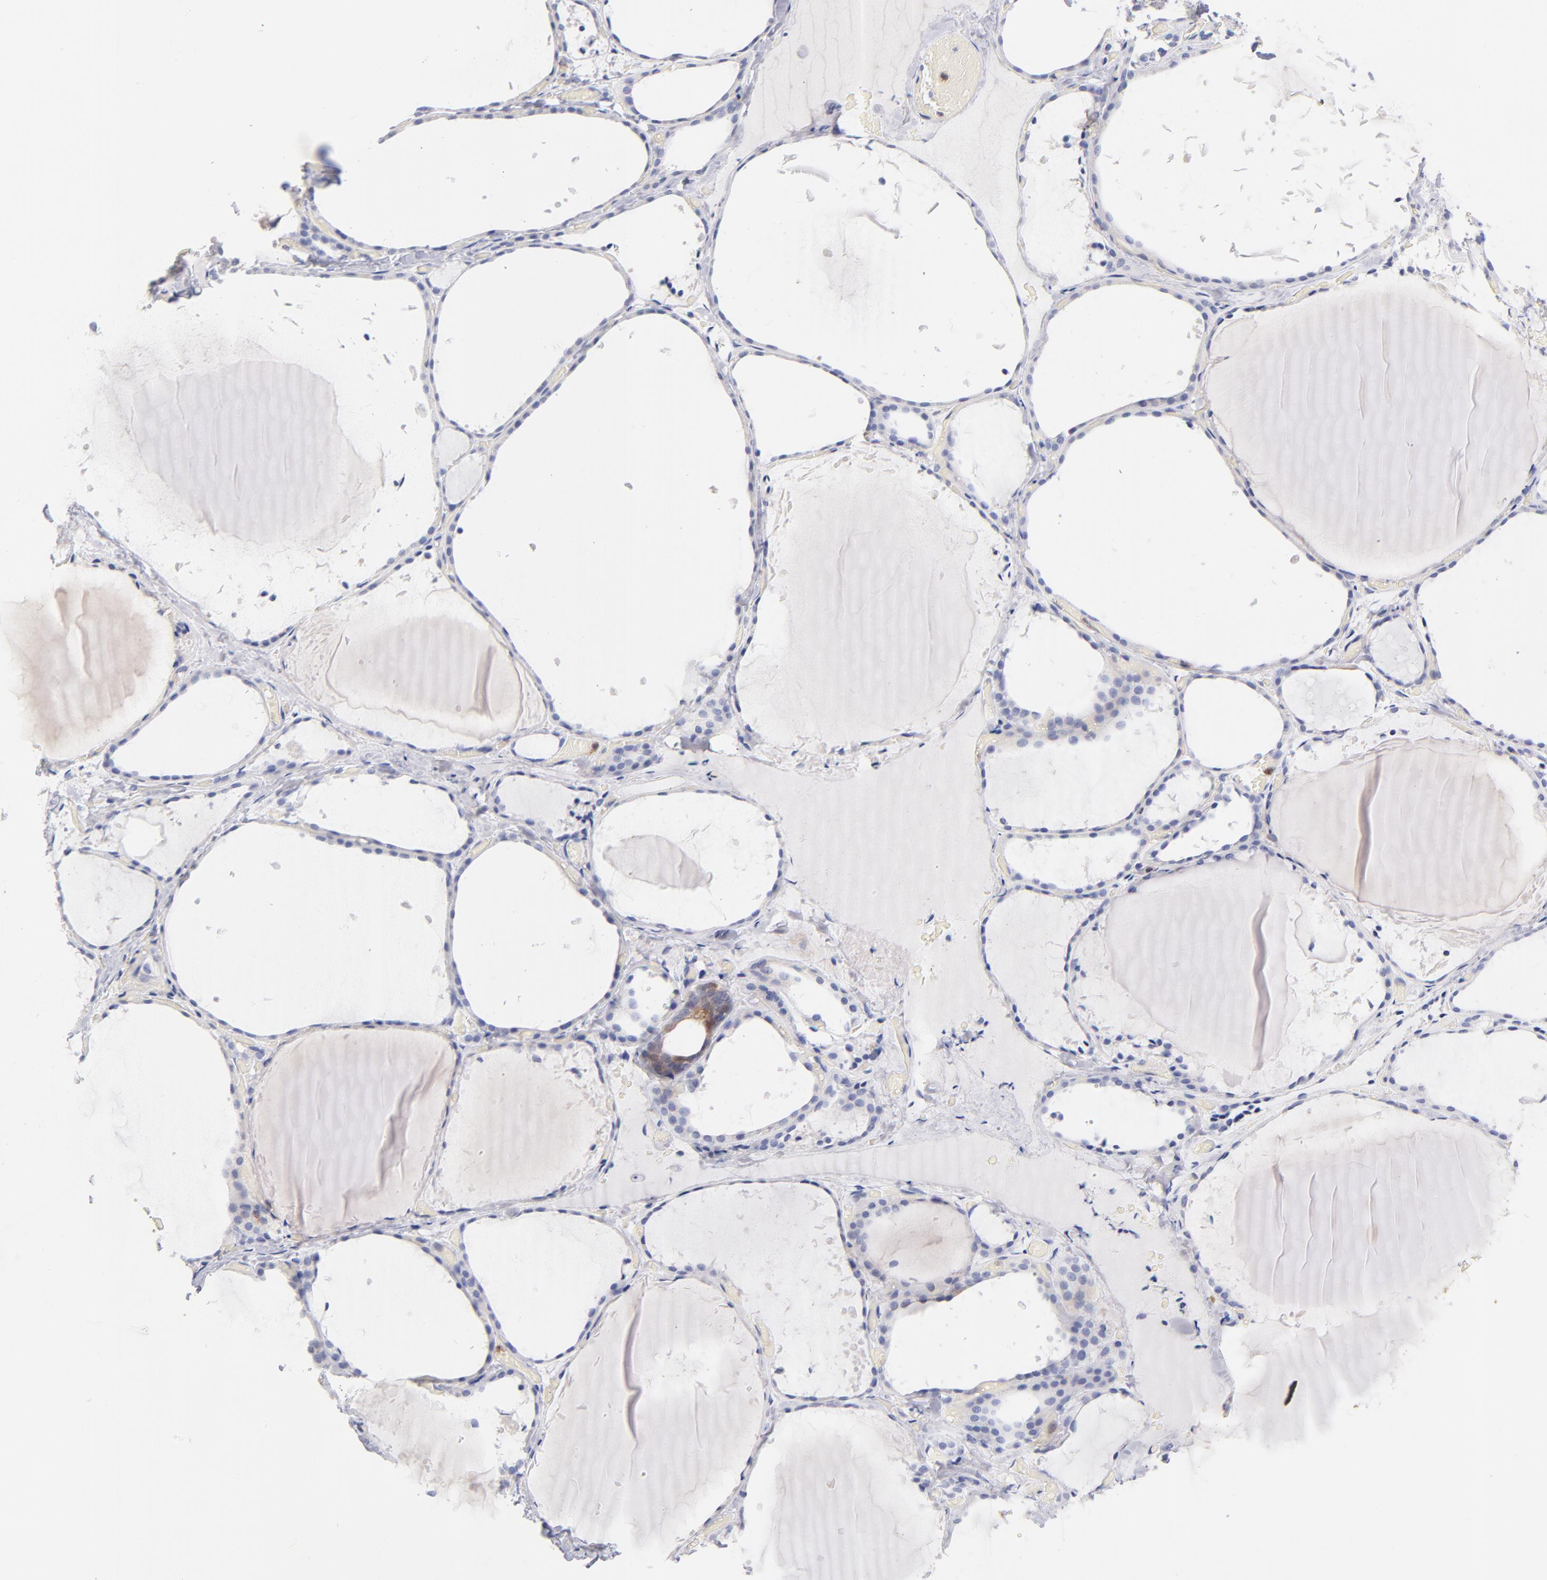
{"staining": {"intensity": "negative", "quantity": "none", "location": "none"}, "tissue": "thyroid gland", "cell_type": "Glandular cells", "image_type": "normal", "snomed": [{"axis": "morphology", "description": "Normal tissue, NOS"}, {"axis": "topography", "description": "Thyroid gland"}], "caption": "Immunohistochemical staining of normal thyroid gland demonstrates no significant staining in glandular cells.", "gene": "BID", "patient": {"sex": "female", "age": 22}}